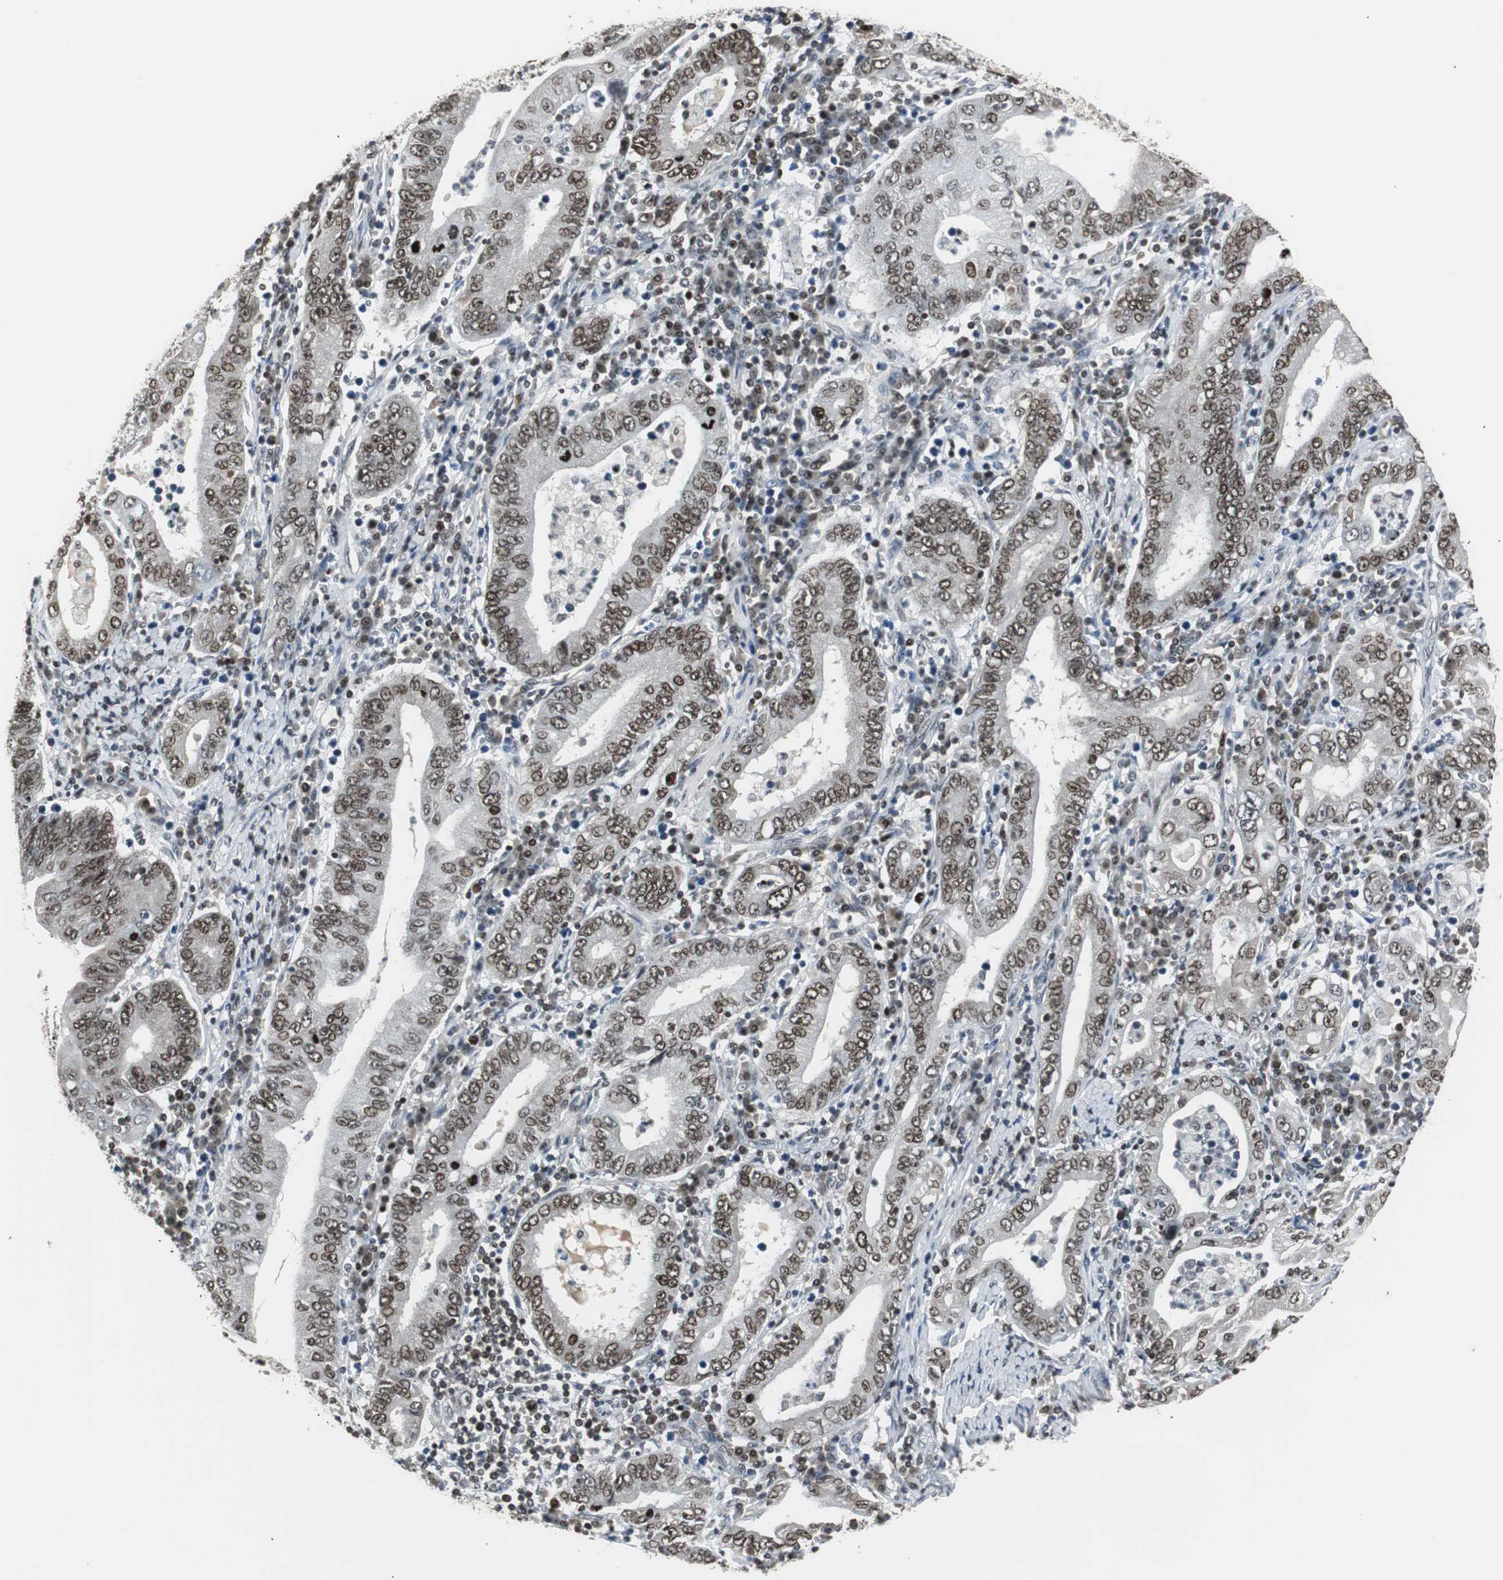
{"staining": {"intensity": "moderate", "quantity": ">75%", "location": "nuclear"}, "tissue": "stomach cancer", "cell_type": "Tumor cells", "image_type": "cancer", "snomed": [{"axis": "morphology", "description": "Normal tissue, NOS"}, {"axis": "morphology", "description": "Adenocarcinoma, NOS"}, {"axis": "topography", "description": "Esophagus"}, {"axis": "topography", "description": "Stomach, upper"}, {"axis": "topography", "description": "Peripheral nerve tissue"}], "caption": "An image of stomach cancer stained for a protein reveals moderate nuclear brown staining in tumor cells.", "gene": "MPG", "patient": {"sex": "male", "age": 62}}